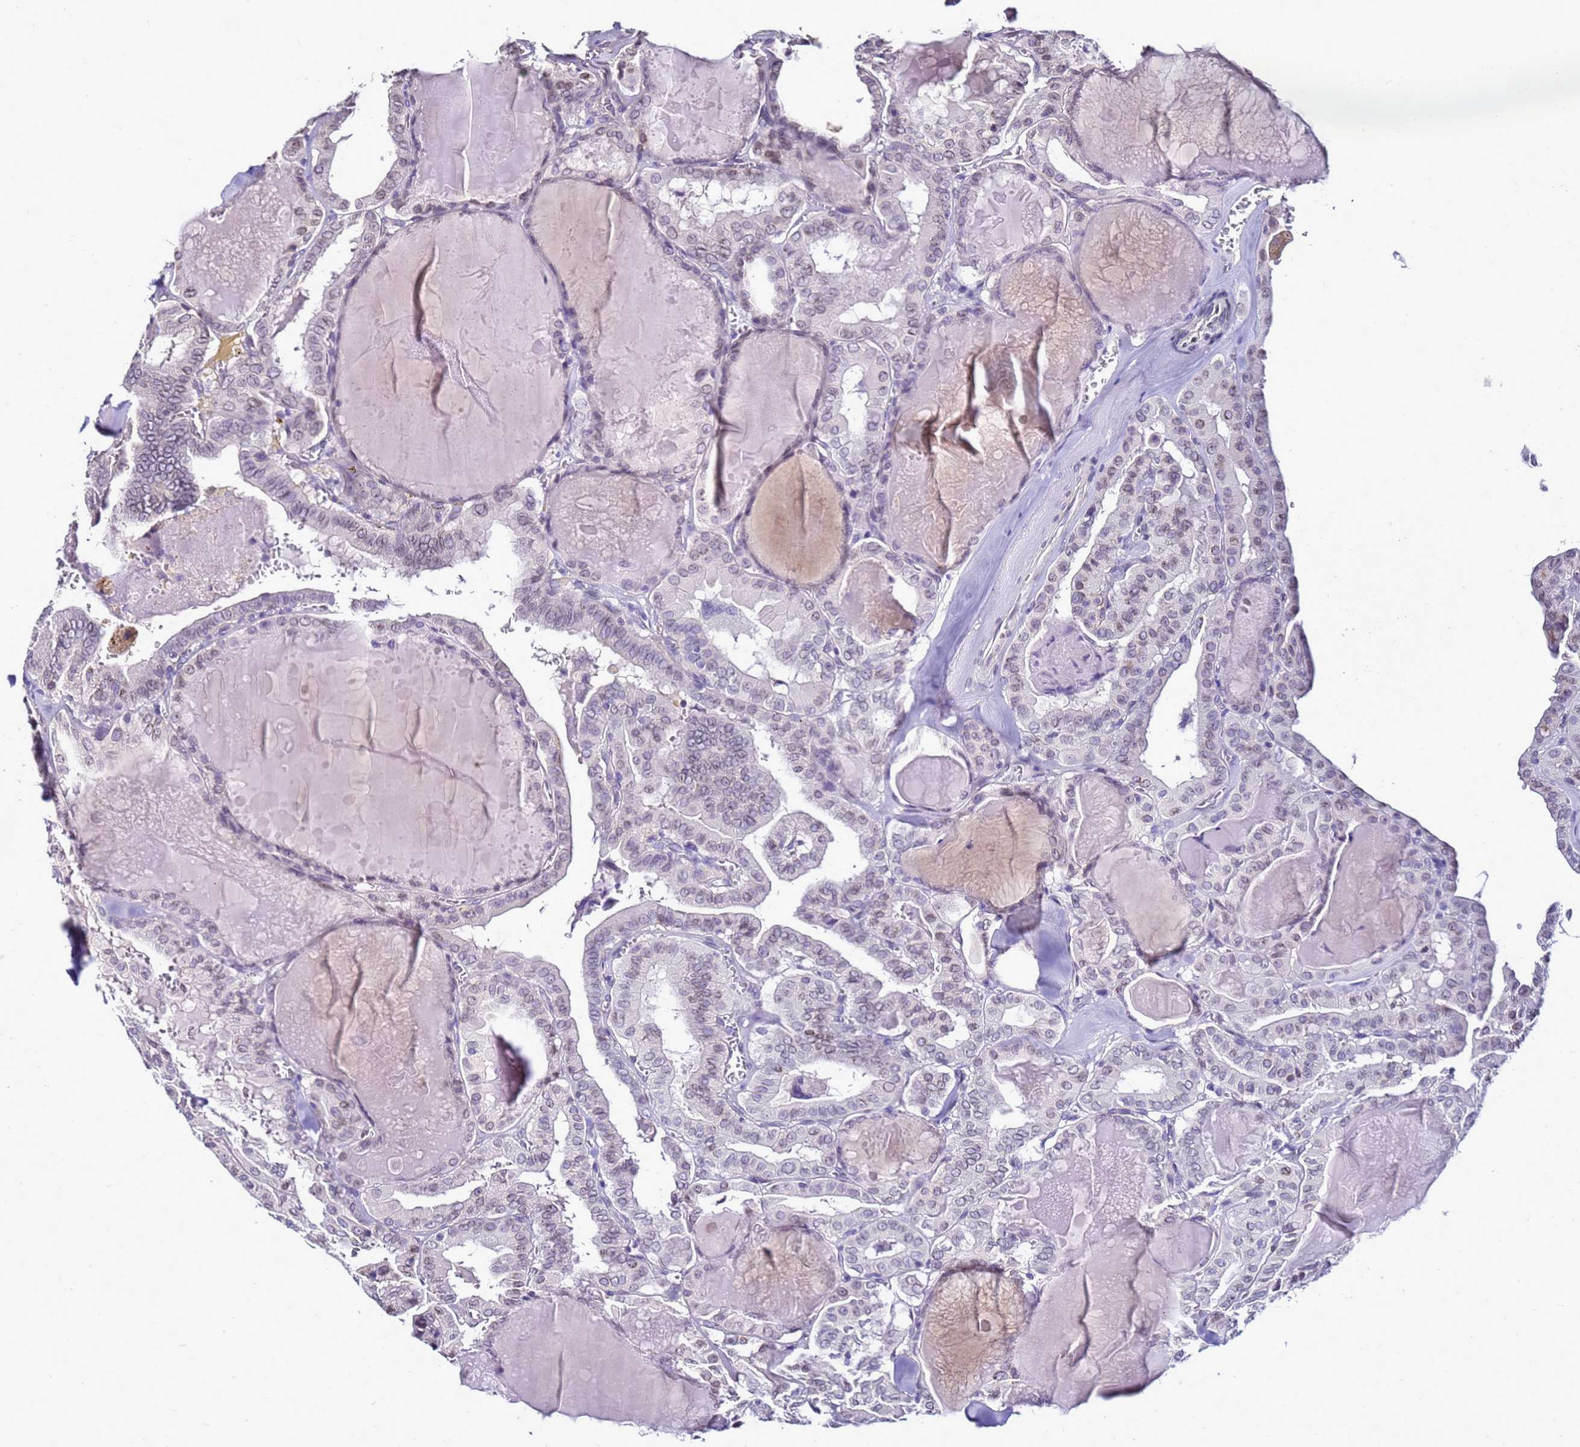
{"staining": {"intensity": "negative", "quantity": "none", "location": "none"}, "tissue": "thyroid cancer", "cell_type": "Tumor cells", "image_type": "cancer", "snomed": [{"axis": "morphology", "description": "Papillary adenocarcinoma, NOS"}, {"axis": "topography", "description": "Thyroid gland"}], "caption": "Protein analysis of papillary adenocarcinoma (thyroid) displays no significant expression in tumor cells. Brightfield microscopy of immunohistochemistry (IHC) stained with DAB (brown) and hematoxylin (blue), captured at high magnification.", "gene": "FAM166B", "patient": {"sex": "male", "age": 52}}